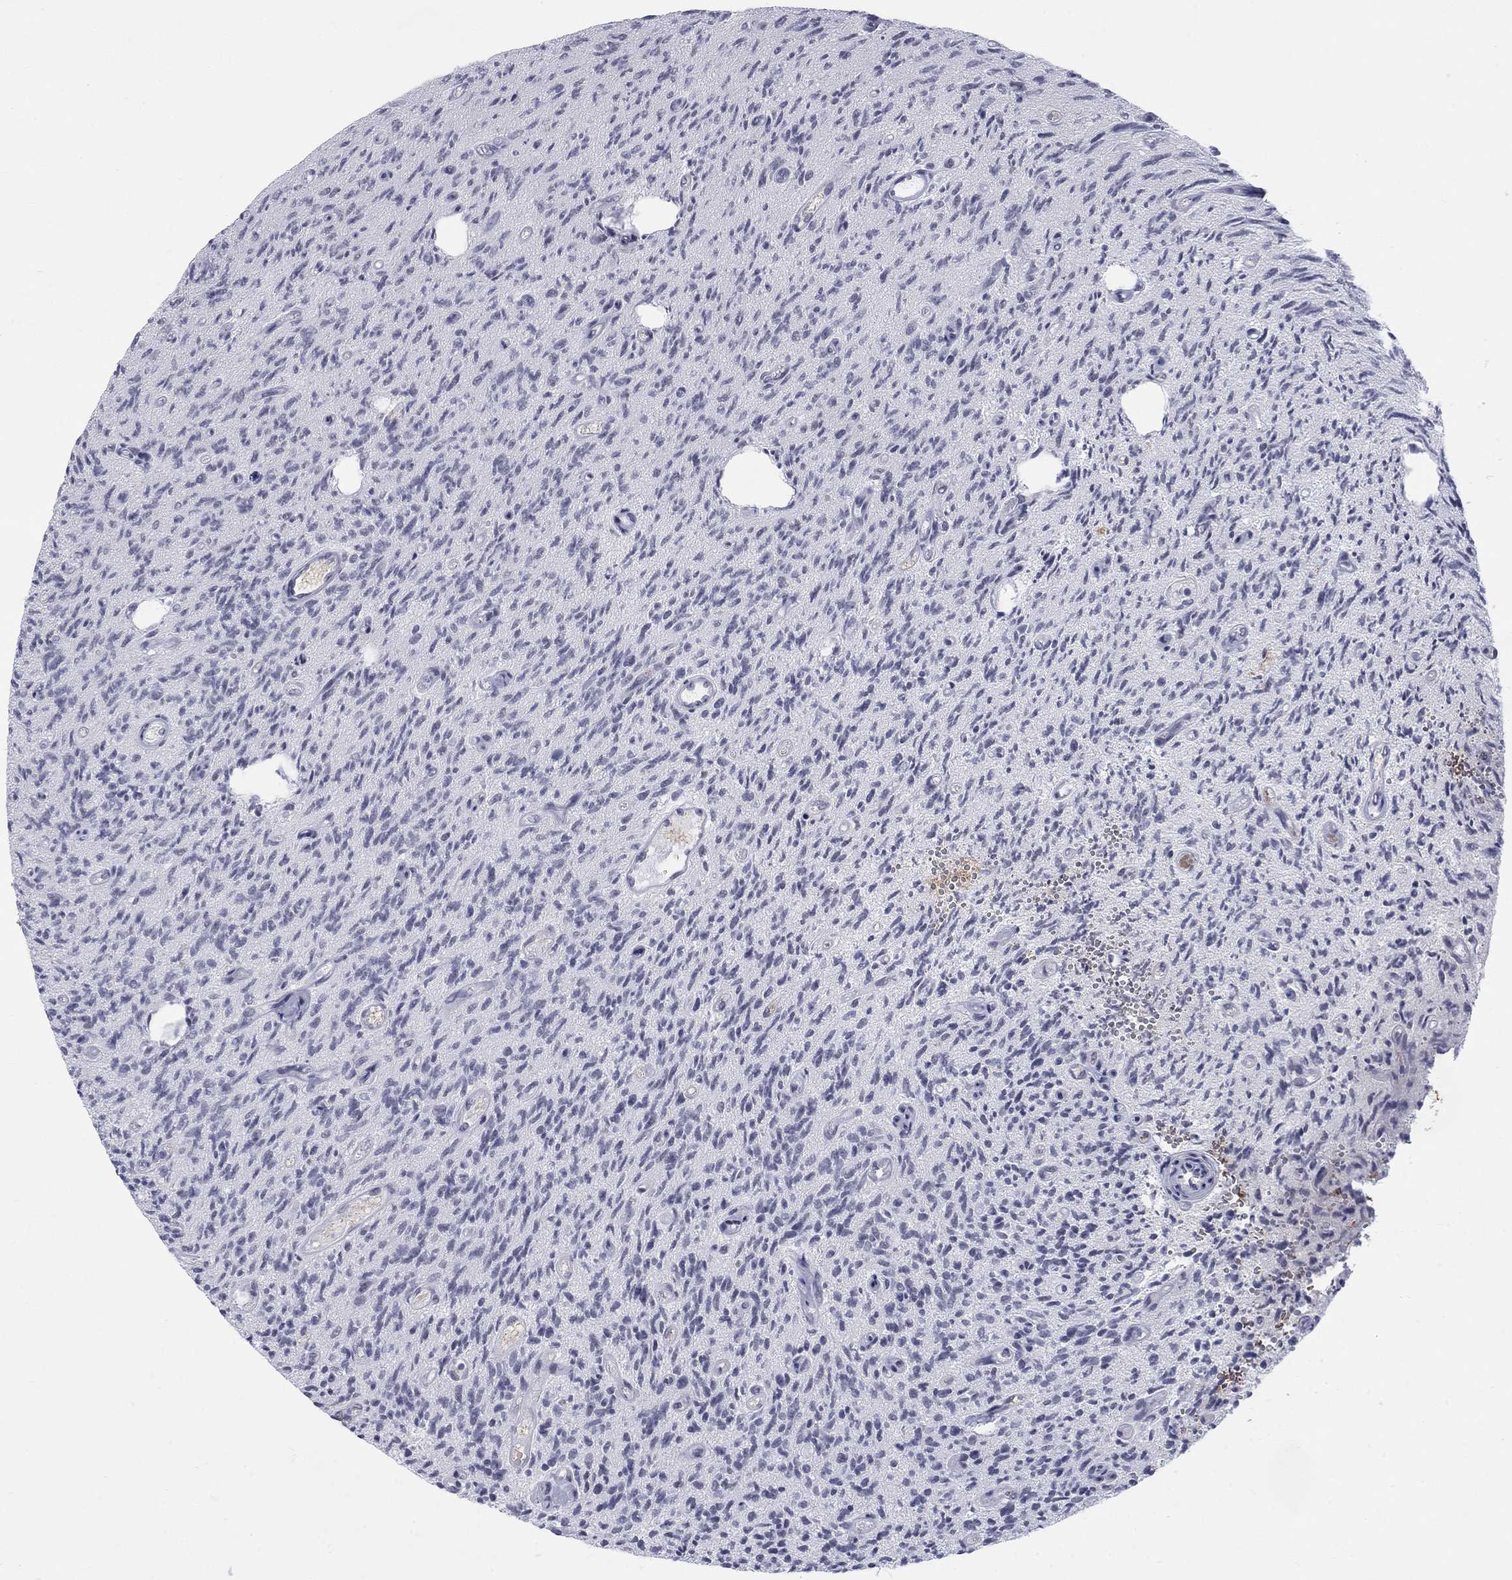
{"staining": {"intensity": "negative", "quantity": "none", "location": "none"}, "tissue": "glioma", "cell_type": "Tumor cells", "image_type": "cancer", "snomed": [{"axis": "morphology", "description": "Glioma, malignant, High grade"}, {"axis": "topography", "description": "Brain"}], "caption": "This is a micrograph of immunohistochemistry (IHC) staining of malignant high-grade glioma, which shows no expression in tumor cells.", "gene": "DMTN", "patient": {"sex": "male", "age": 64}}